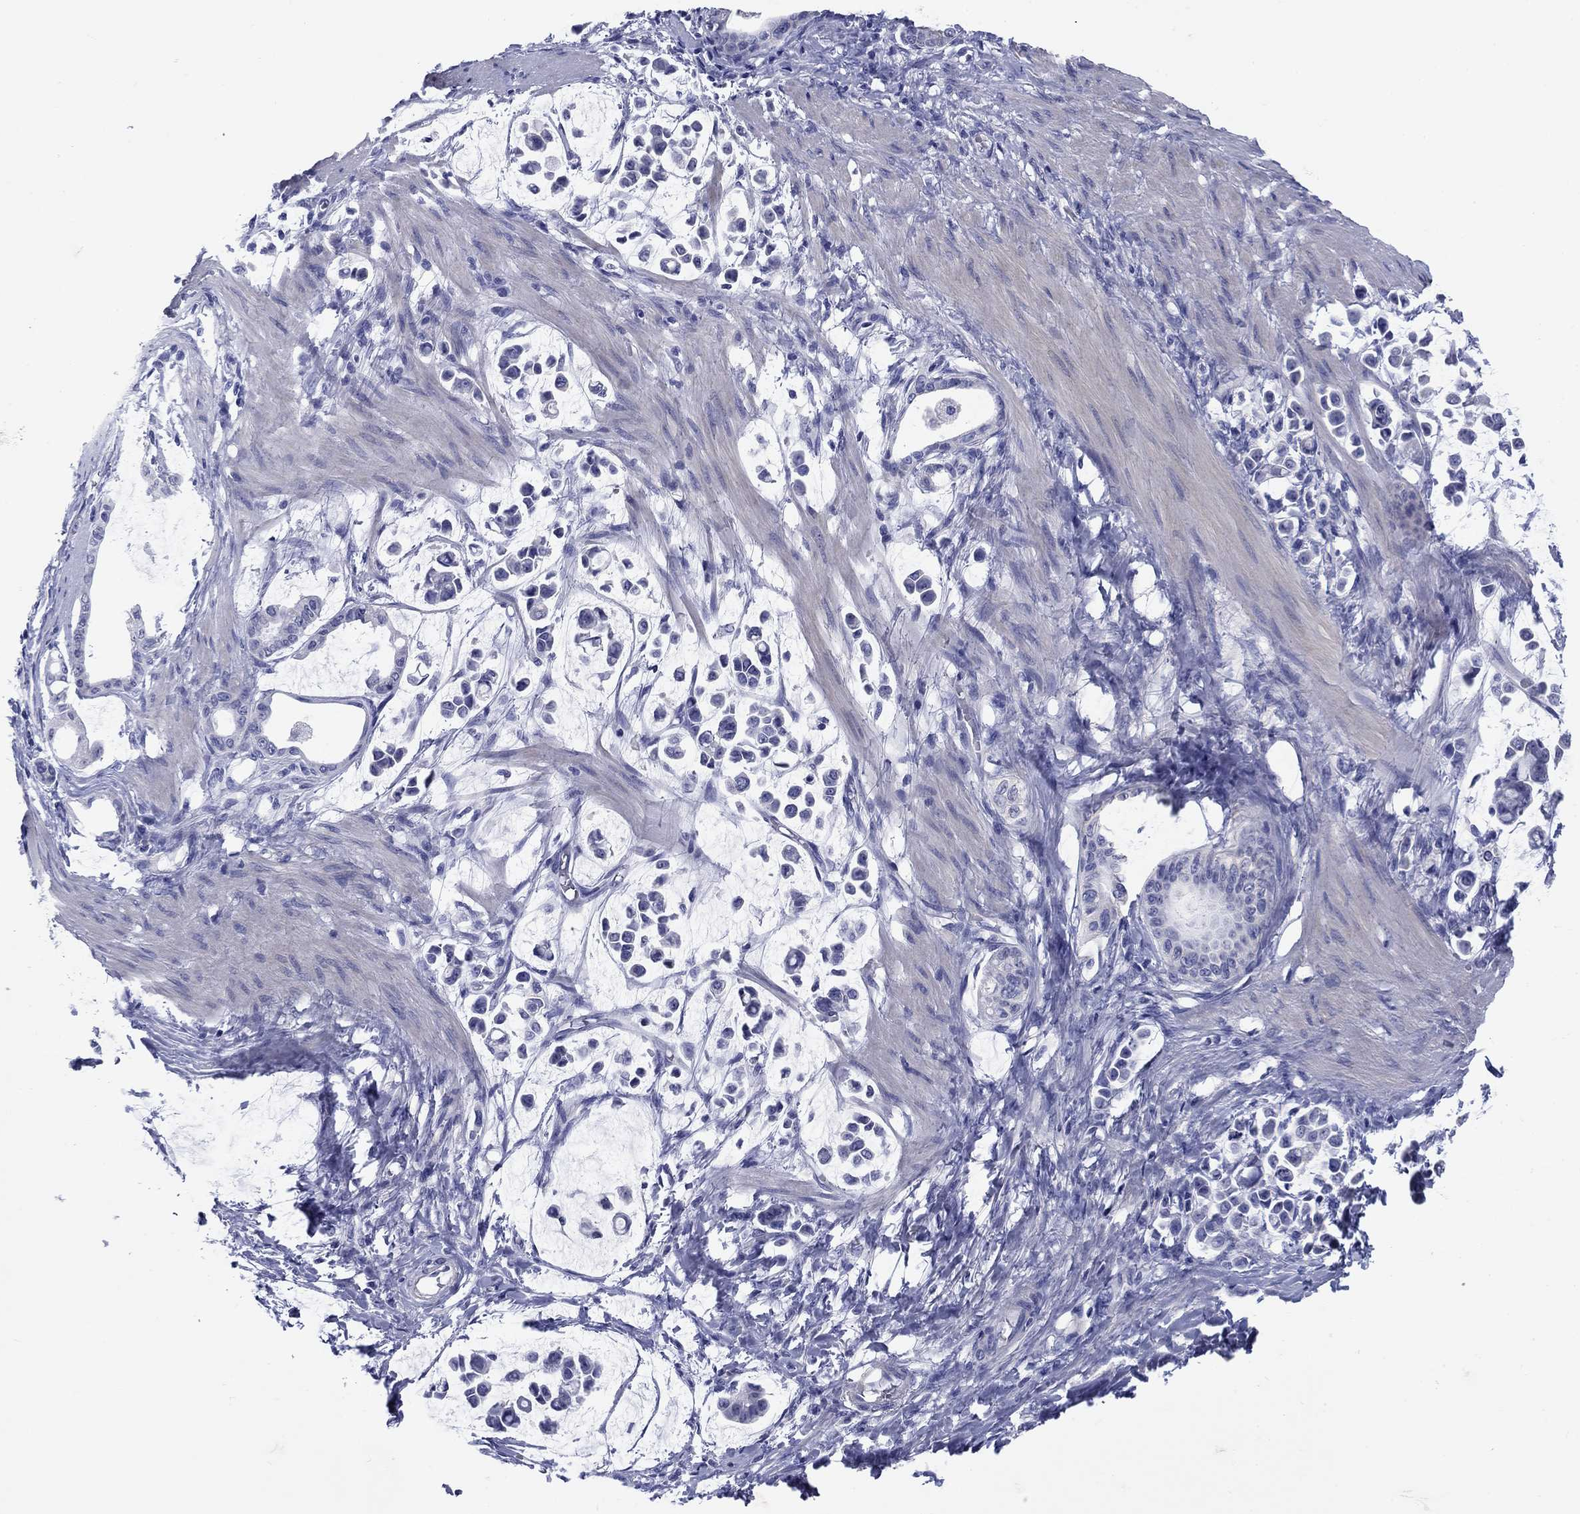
{"staining": {"intensity": "negative", "quantity": "none", "location": "none"}, "tissue": "stomach cancer", "cell_type": "Tumor cells", "image_type": "cancer", "snomed": [{"axis": "morphology", "description": "Adenocarcinoma, NOS"}, {"axis": "topography", "description": "Stomach"}], "caption": "Stomach adenocarcinoma was stained to show a protein in brown. There is no significant positivity in tumor cells.", "gene": "PRKCG", "patient": {"sex": "male", "age": 82}}